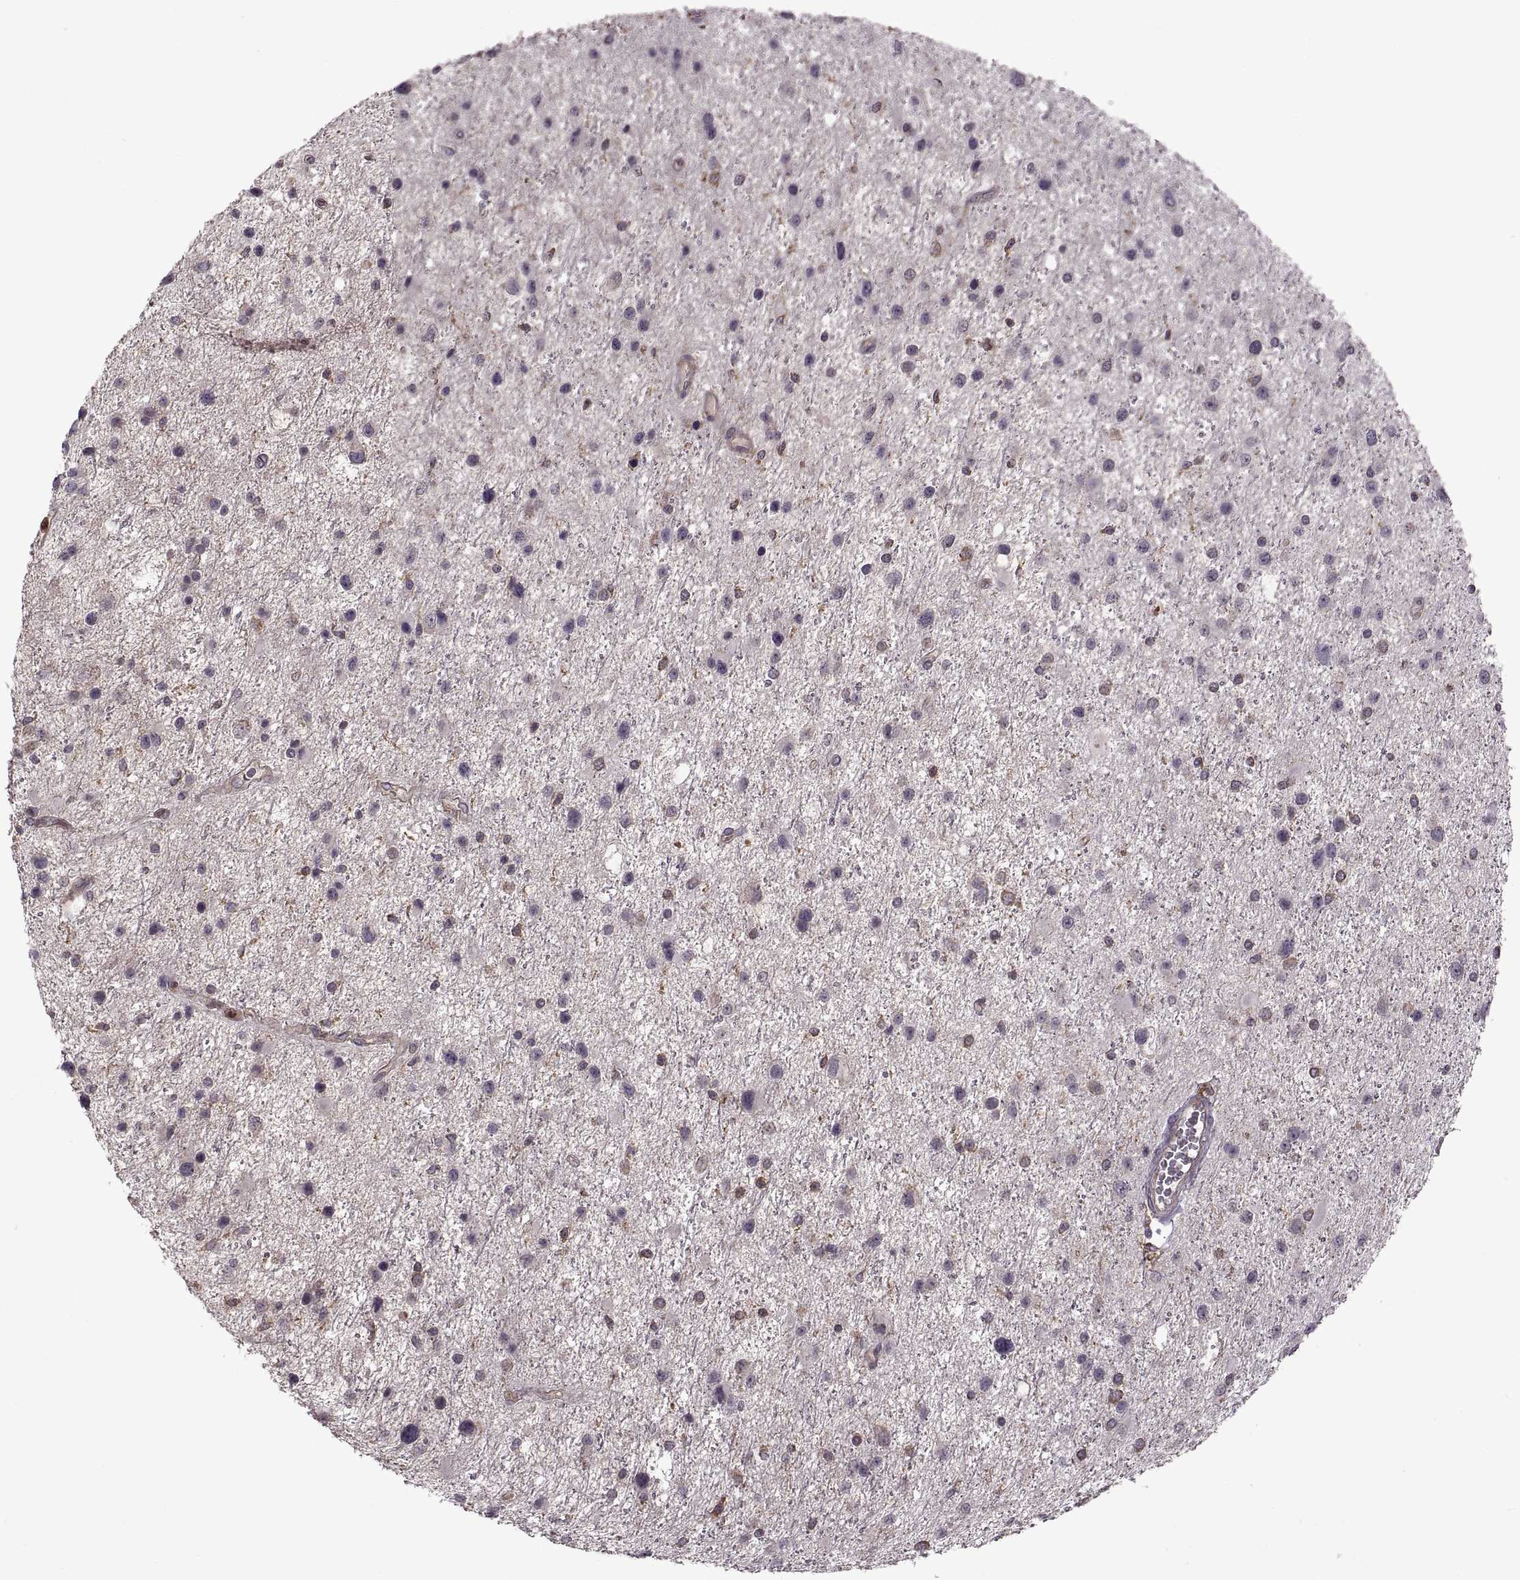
{"staining": {"intensity": "negative", "quantity": "none", "location": "none"}, "tissue": "glioma", "cell_type": "Tumor cells", "image_type": "cancer", "snomed": [{"axis": "morphology", "description": "Glioma, malignant, Low grade"}, {"axis": "topography", "description": "Brain"}], "caption": "Human malignant low-grade glioma stained for a protein using IHC reveals no expression in tumor cells.", "gene": "PIERCE1", "patient": {"sex": "female", "age": 32}}